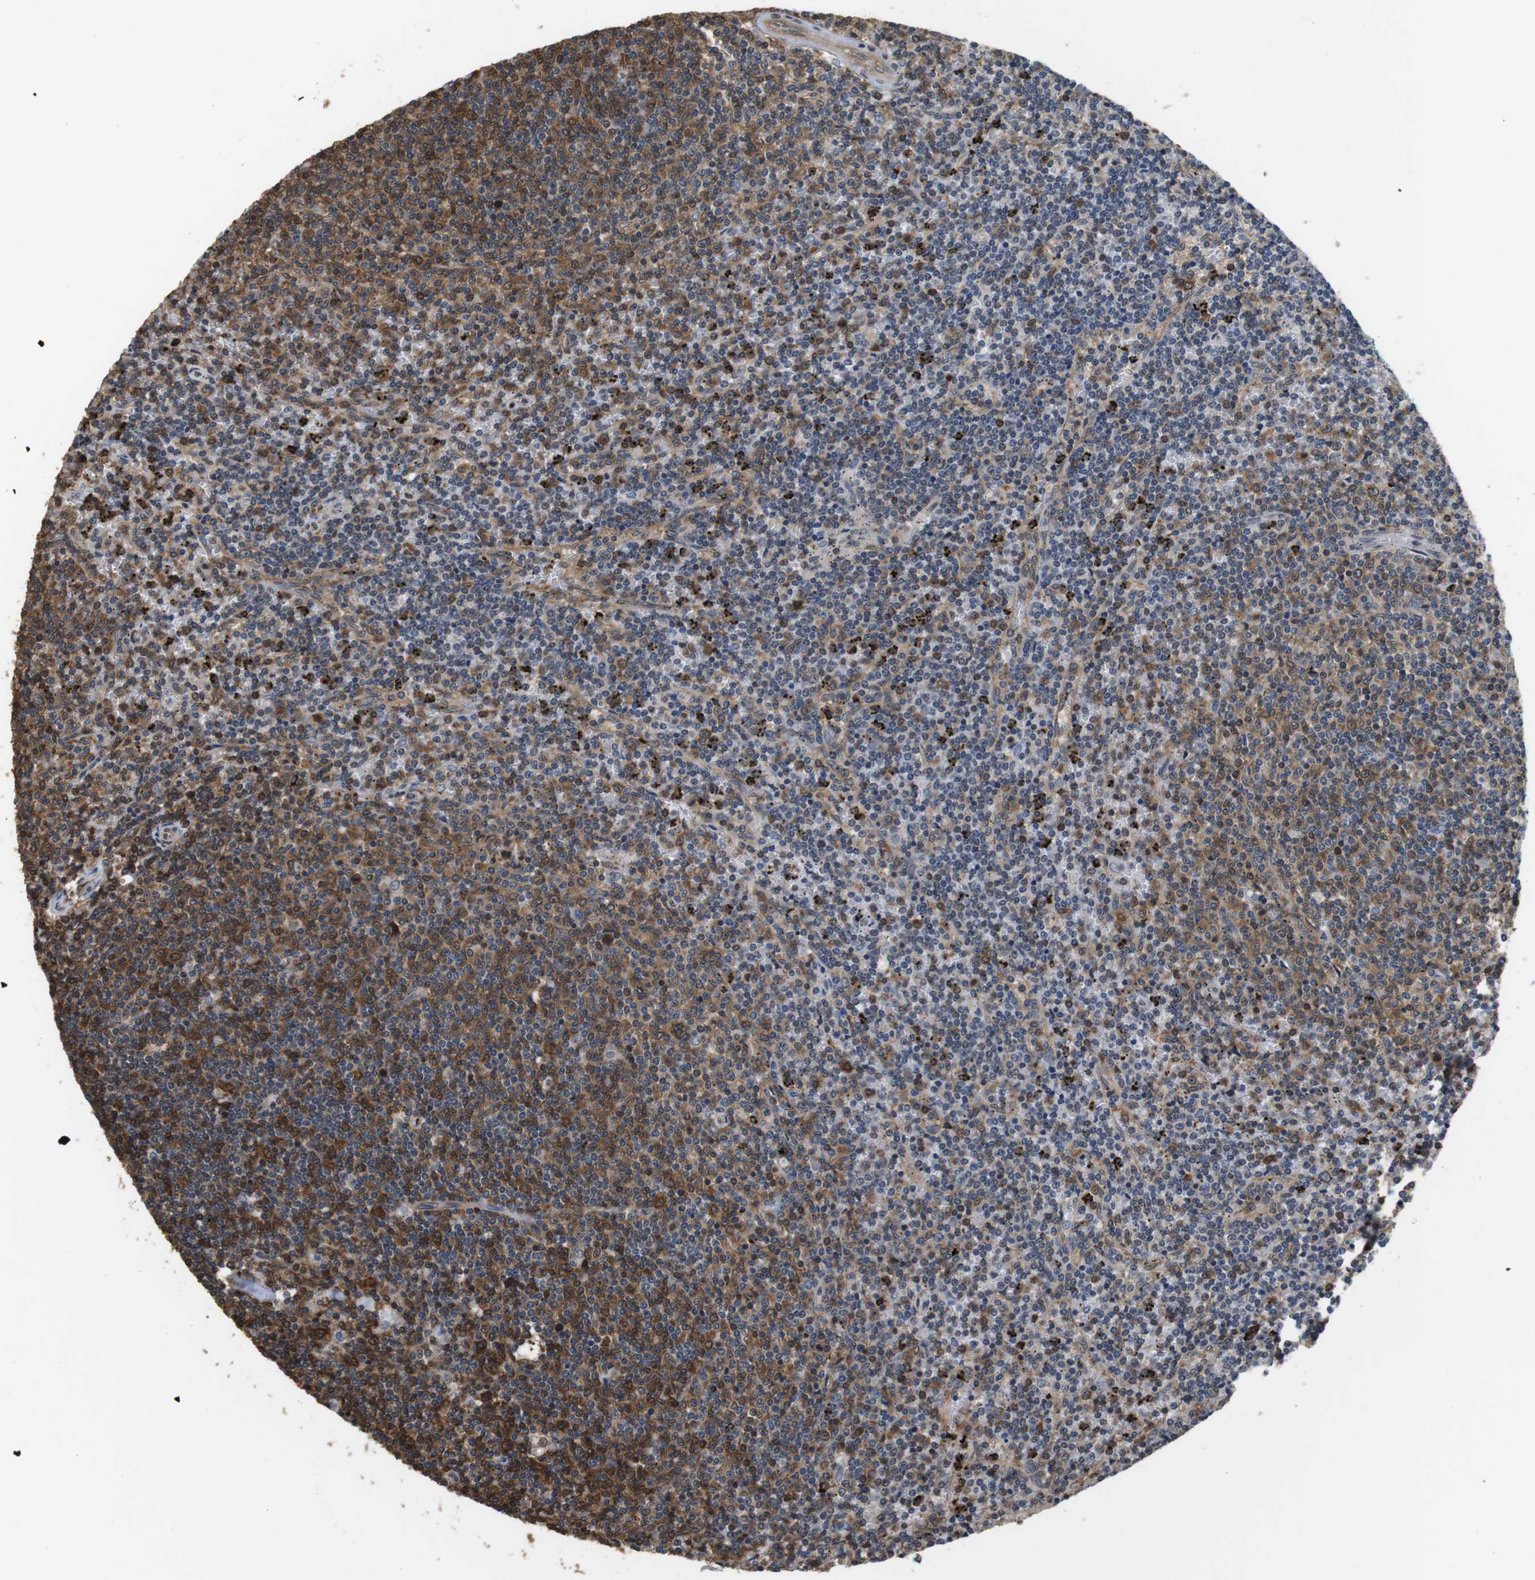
{"staining": {"intensity": "moderate", "quantity": ">75%", "location": "cytoplasmic/membranous,nuclear"}, "tissue": "lymphoma", "cell_type": "Tumor cells", "image_type": "cancer", "snomed": [{"axis": "morphology", "description": "Malignant lymphoma, non-Hodgkin's type, Low grade"}, {"axis": "topography", "description": "Spleen"}], "caption": "Immunohistochemical staining of lymphoma reveals medium levels of moderate cytoplasmic/membranous and nuclear protein expression in approximately >75% of tumor cells.", "gene": "LDHA", "patient": {"sex": "female", "age": 50}}